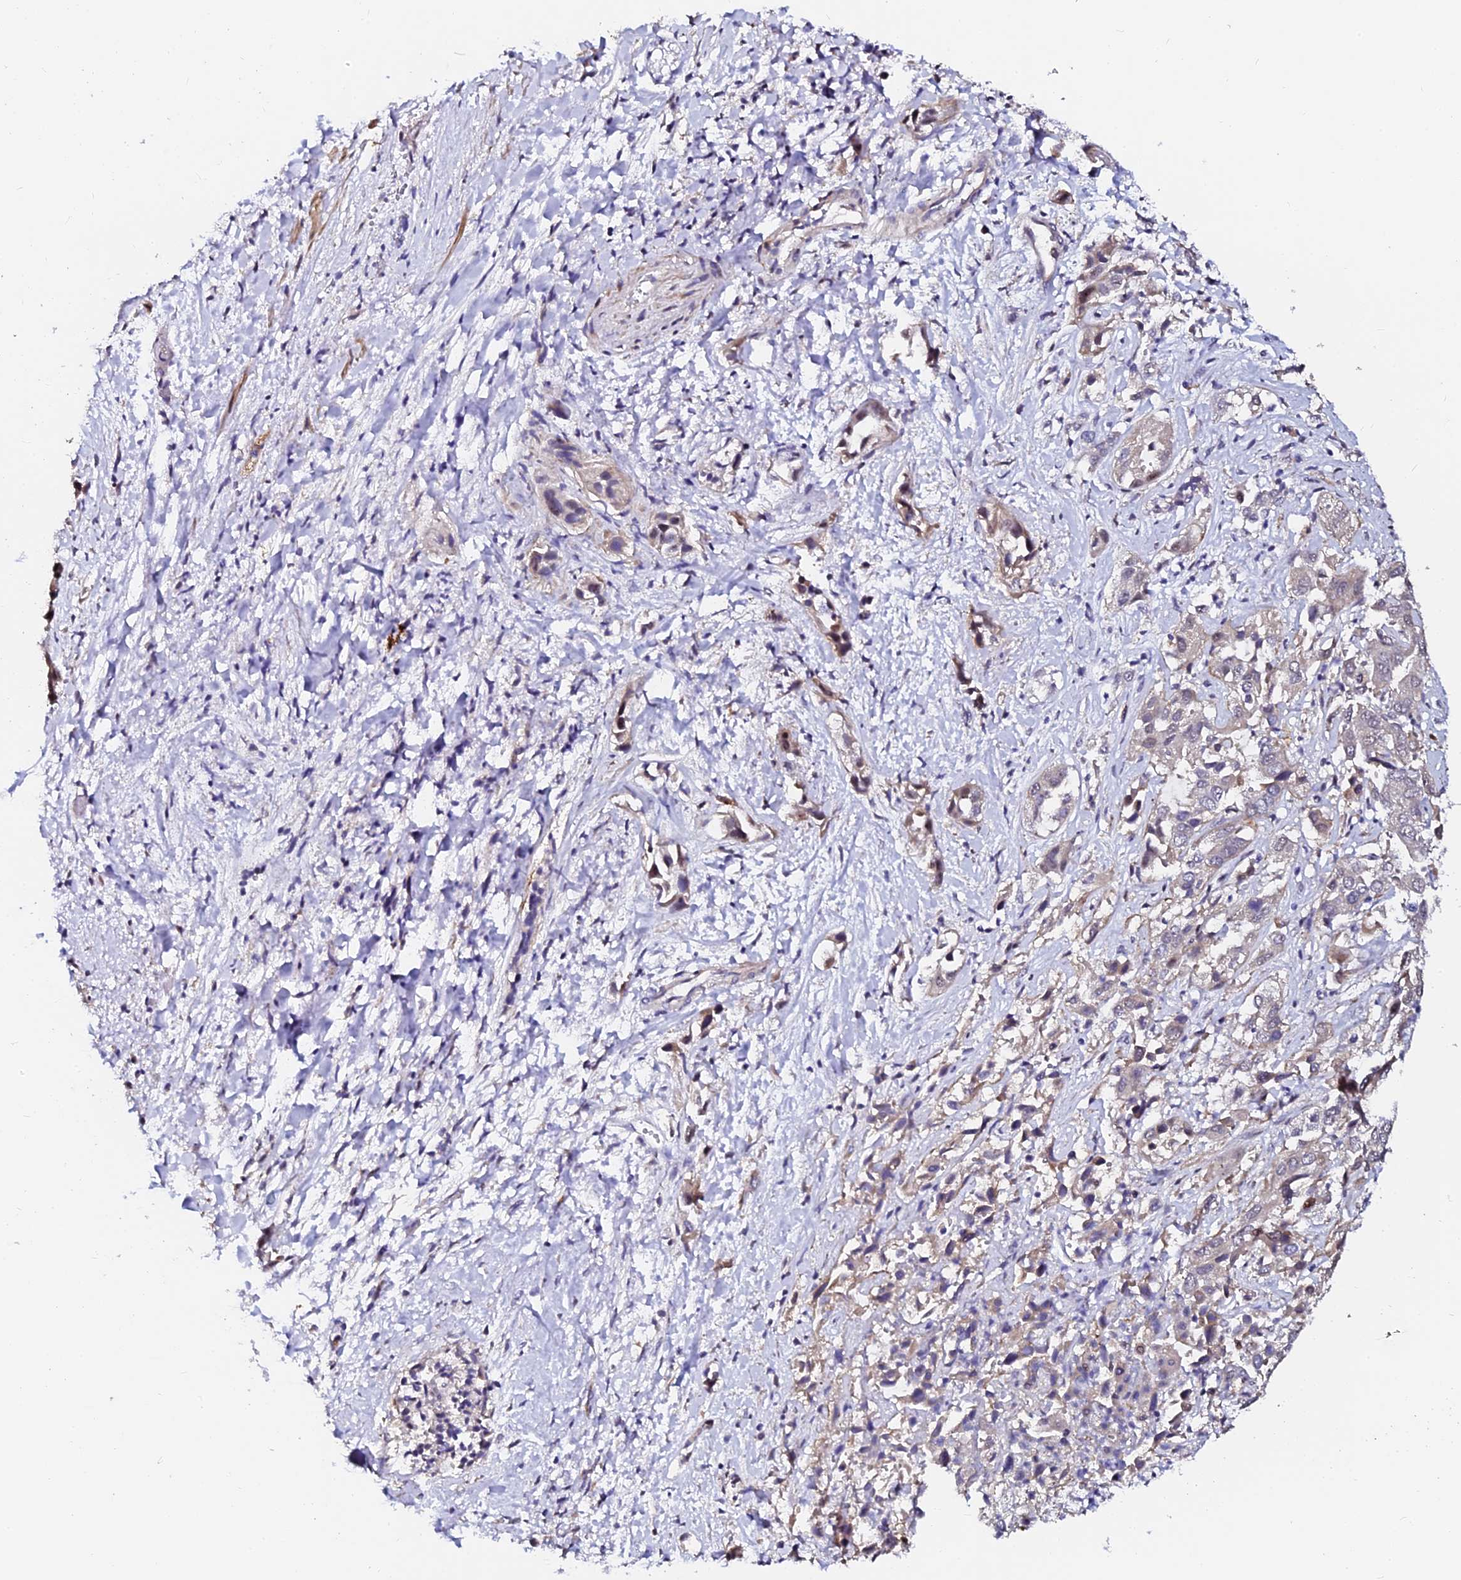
{"staining": {"intensity": "moderate", "quantity": "25%-75%", "location": "nuclear"}, "tissue": "liver cancer", "cell_type": "Tumor cells", "image_type": "cancer", "snomed": [{"axis": "morphology", "description": "Cholangiocarcinoma"}, {"axis": "topography", "description": "Liver"}], "caption": "Tumor cells show moderate nuclear expression in approximately 25%-75% of cells in liver cancer (cholangiocarcinoma).", "gene": "GPN3", "patient": {"sex": "female", "age": 52}}